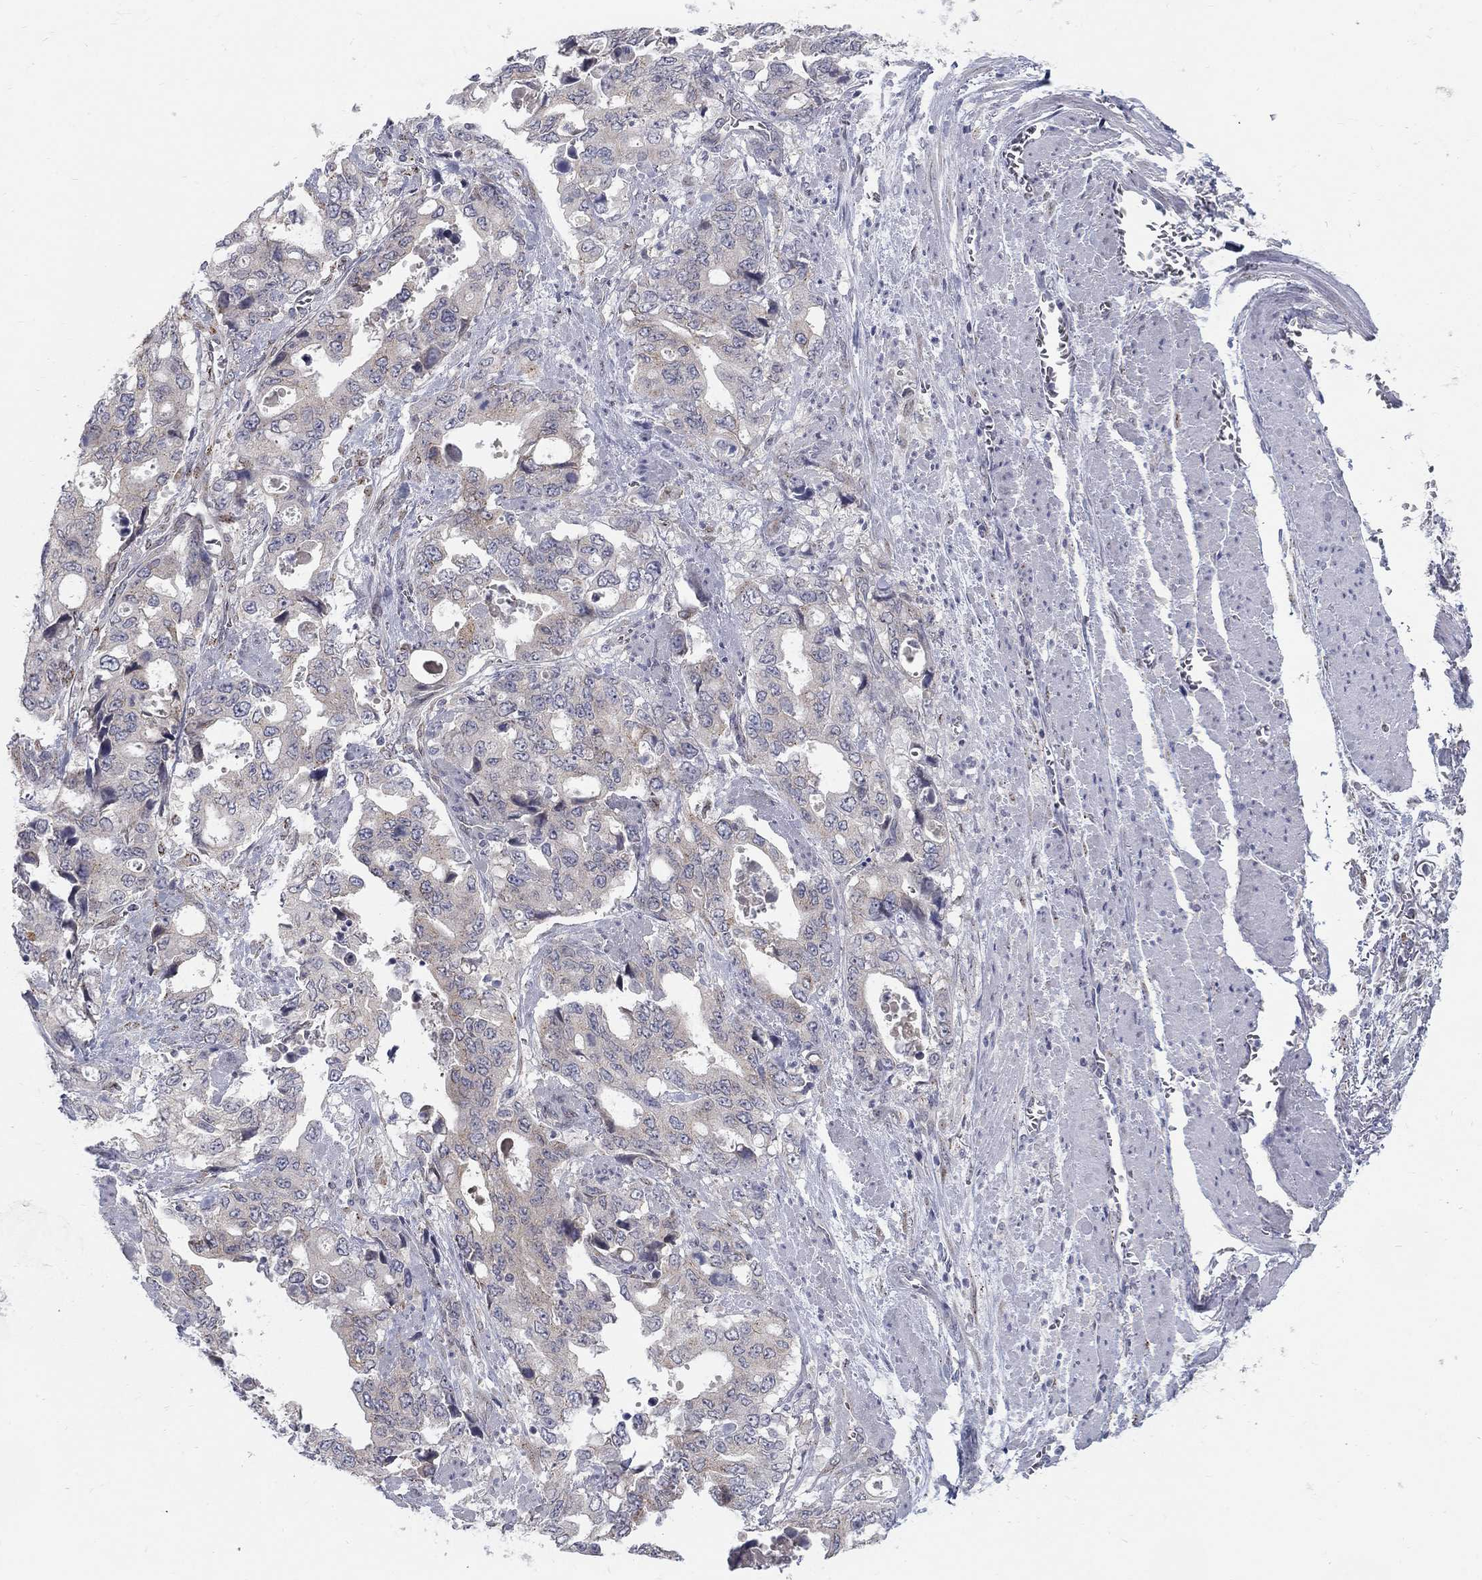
{"staining": {"intensity": "weak", "quantity": "<25%", "location": "cytoplasmic/membranous"}, "tissue": "stomach cancer", "cell_type": "Tumor cells", "image_type": "cancer", "snomed": [{"axis": "morphology", "description": "Adenocarcinoma, NOS"}, {"axis": "topography", "description": "Stomach, upper"}], "caption": "IHC micrograph of neoplastic tissue: adenocarcinoma (stomach) stained with DAB (3,3'-diaminobenzidine) reveals no significant protein positivity in tumor cells.", "gene": "PANK3", "patient": {"sex": "male", "age": 74}}